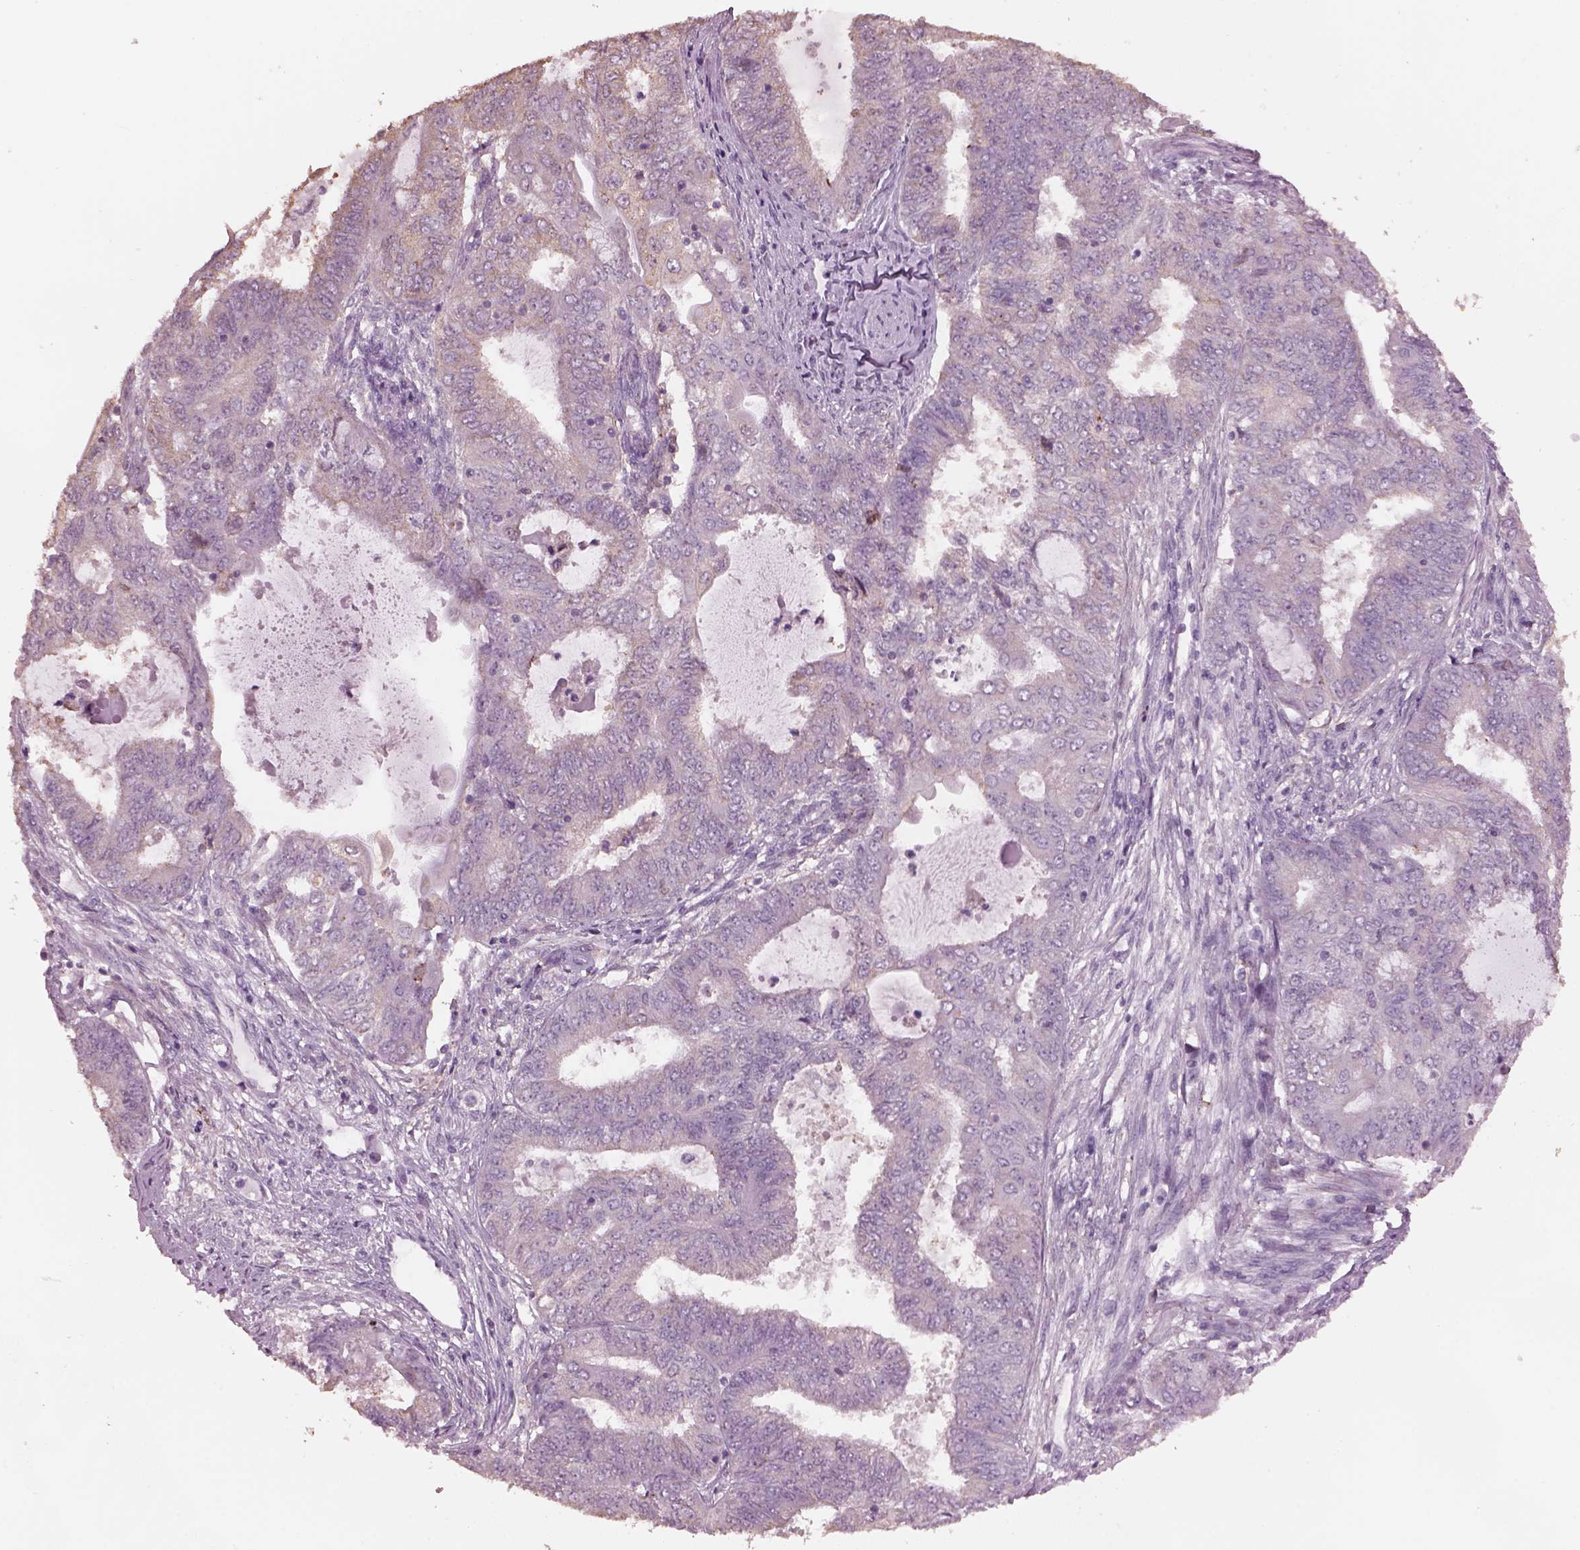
{"staining": {"intensity": "negative", "quantity": "none", "location": "none"}, "tissue": "endometrial cancer", "cell_type": "Tumor cells", "image_type": "cancer", "snomed": [{"axis": "morphology", "description": "Adenocarcinoma, NOS"}, {"axis": "topography", "description": "Endometrium"}], "caption": "Endometrial cancer was stained to show a protein in brown. There is no significant staining in tumor cells.", "gene": "SRI", "patient": {"sex": "female", "age": 62}}